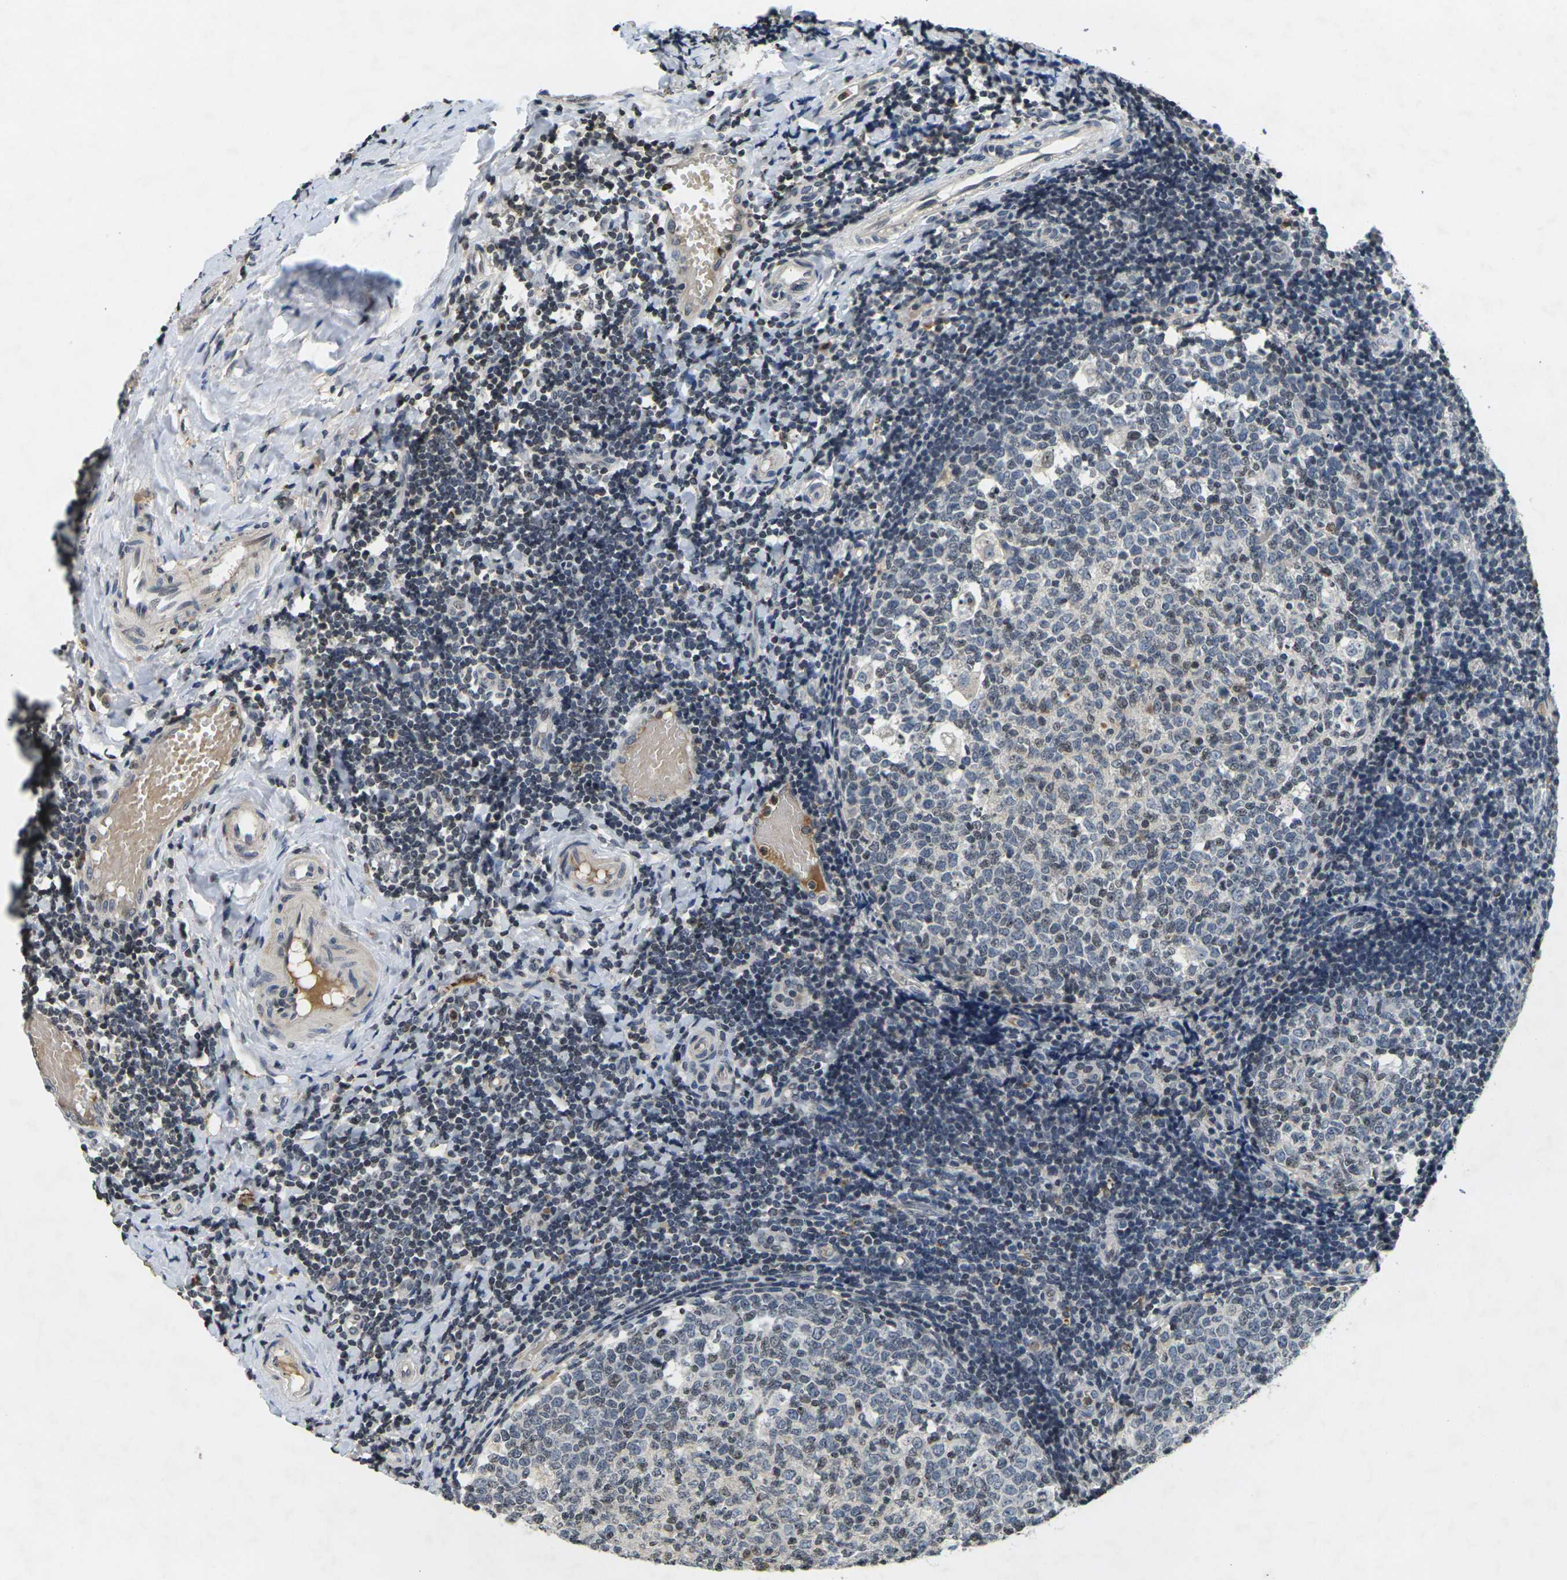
{"staining": {"intensity": "weak", "quantity": "<25%", "location": "nuclear"}, "tissue": "tonsil", "cell_type": "Germinal center cells", "image_type": "normal", "snomed": [{"axis": "morphology", "description": "Normal tissue, NOS"}, {"axis": "topography", "description": "Tonsil"}], "caption": "This is a micrograph of immunohistochemistry (IHC) staining of normal tonsil, which shows no positivity in germinal center cells. The staining is performed using DAB (3,3'-diaminobenzidine) brown chromogen with nuclei counter-stained in using hematoxylin.", "gene": "C1QC", "patient": {"sex": "female", "age": 19}}